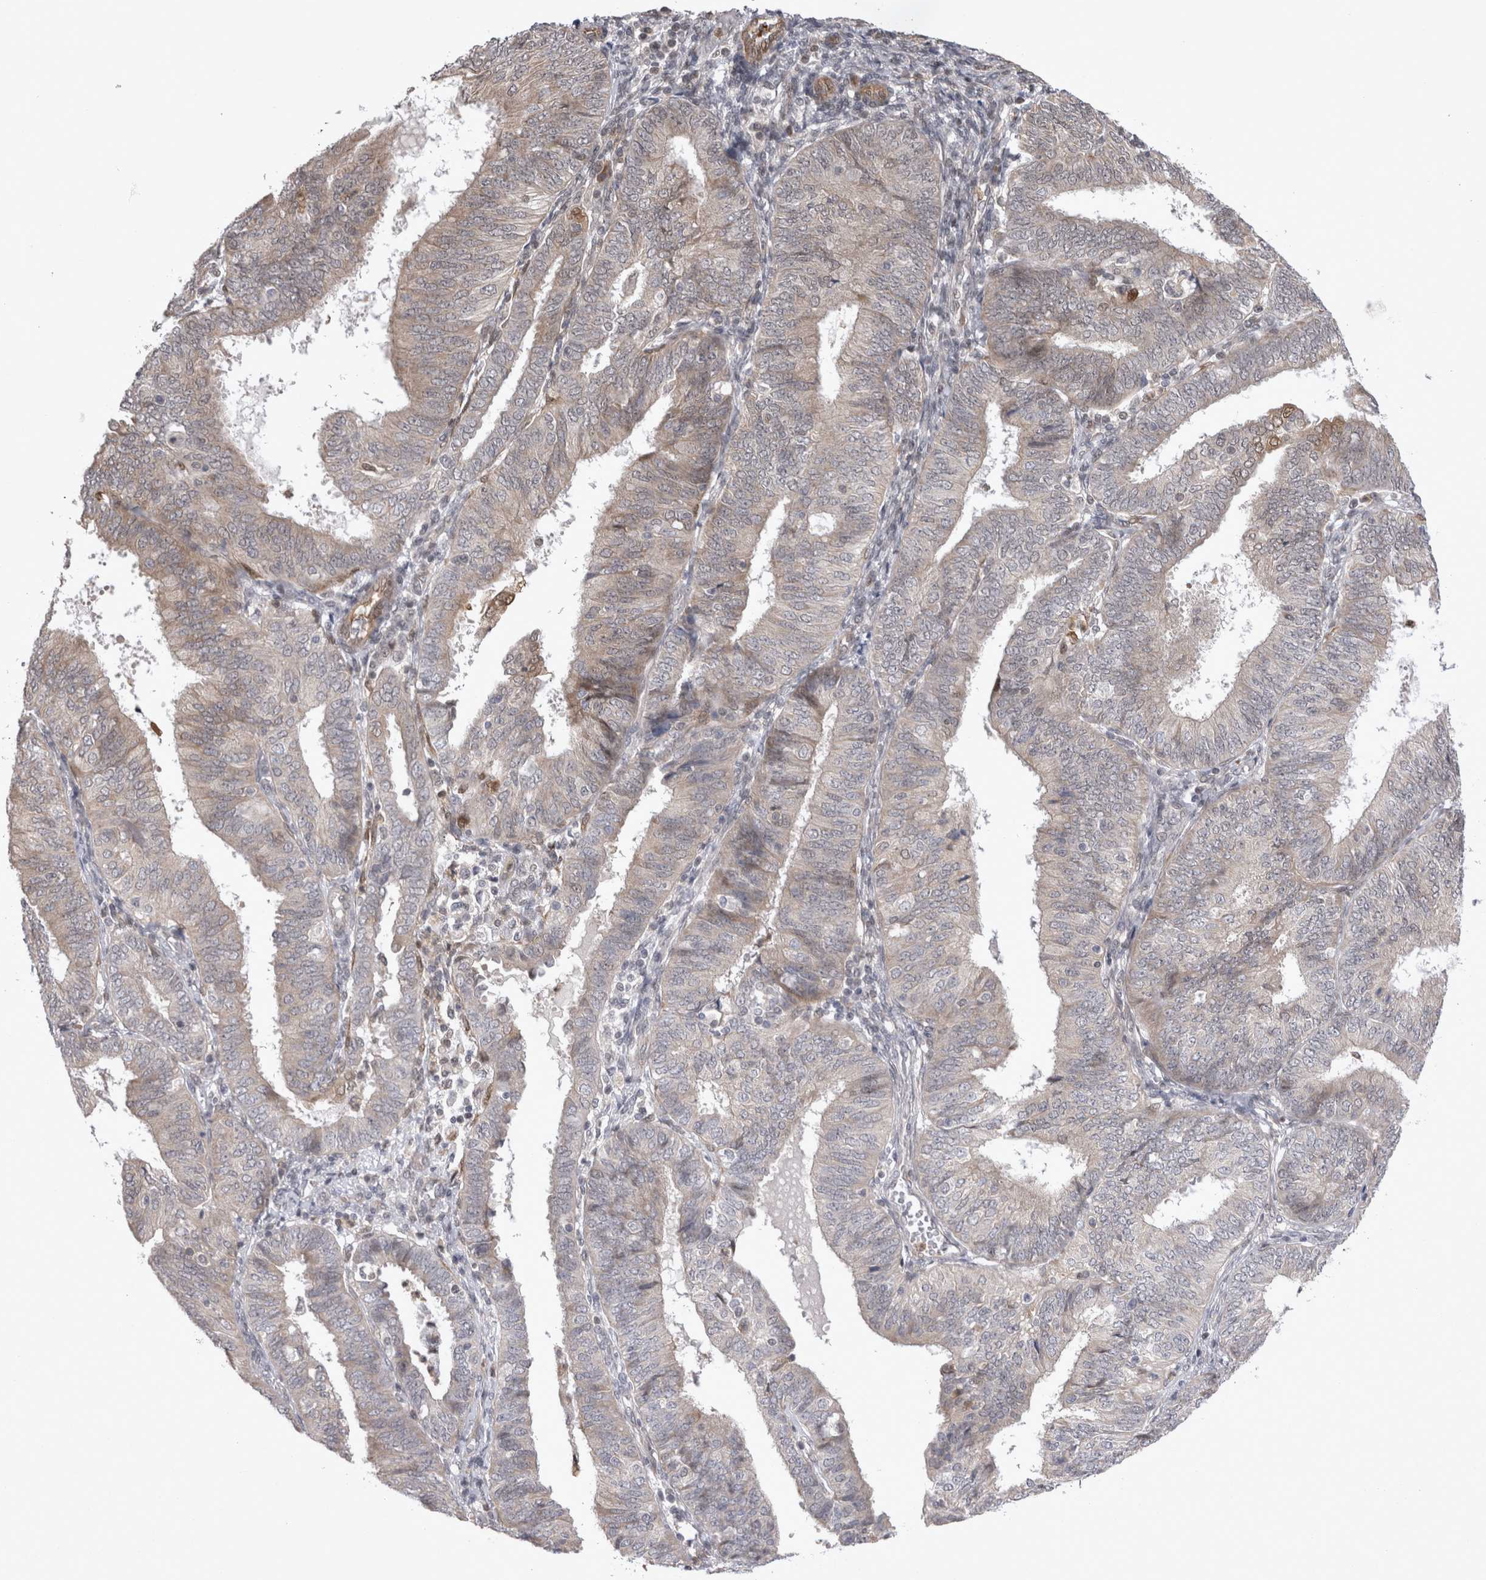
{"staining": {"intensity": "weak", "quantity": "<25%", "location": "cytoplasmic/membranous"}, "tissue": "endometrial cancer", "cell_type": "Tumor cells", "image_type": "cancer", "snomed": [{"axis": "morphology", "description": "Adenocarcinoma, NOS"}, {"axis": "topography", "description": "Endometrium"}], "caption": "The immunohistochemistry image has no significant expression in tumor cells of adenocarcinoma (endometrial) tissue. (DAB immunohistochemistry (IHC) visualized using brightfield microscopy, high magnification).", "gene": "CHIC2", "patient": {"sex": "female", "age": 58}}